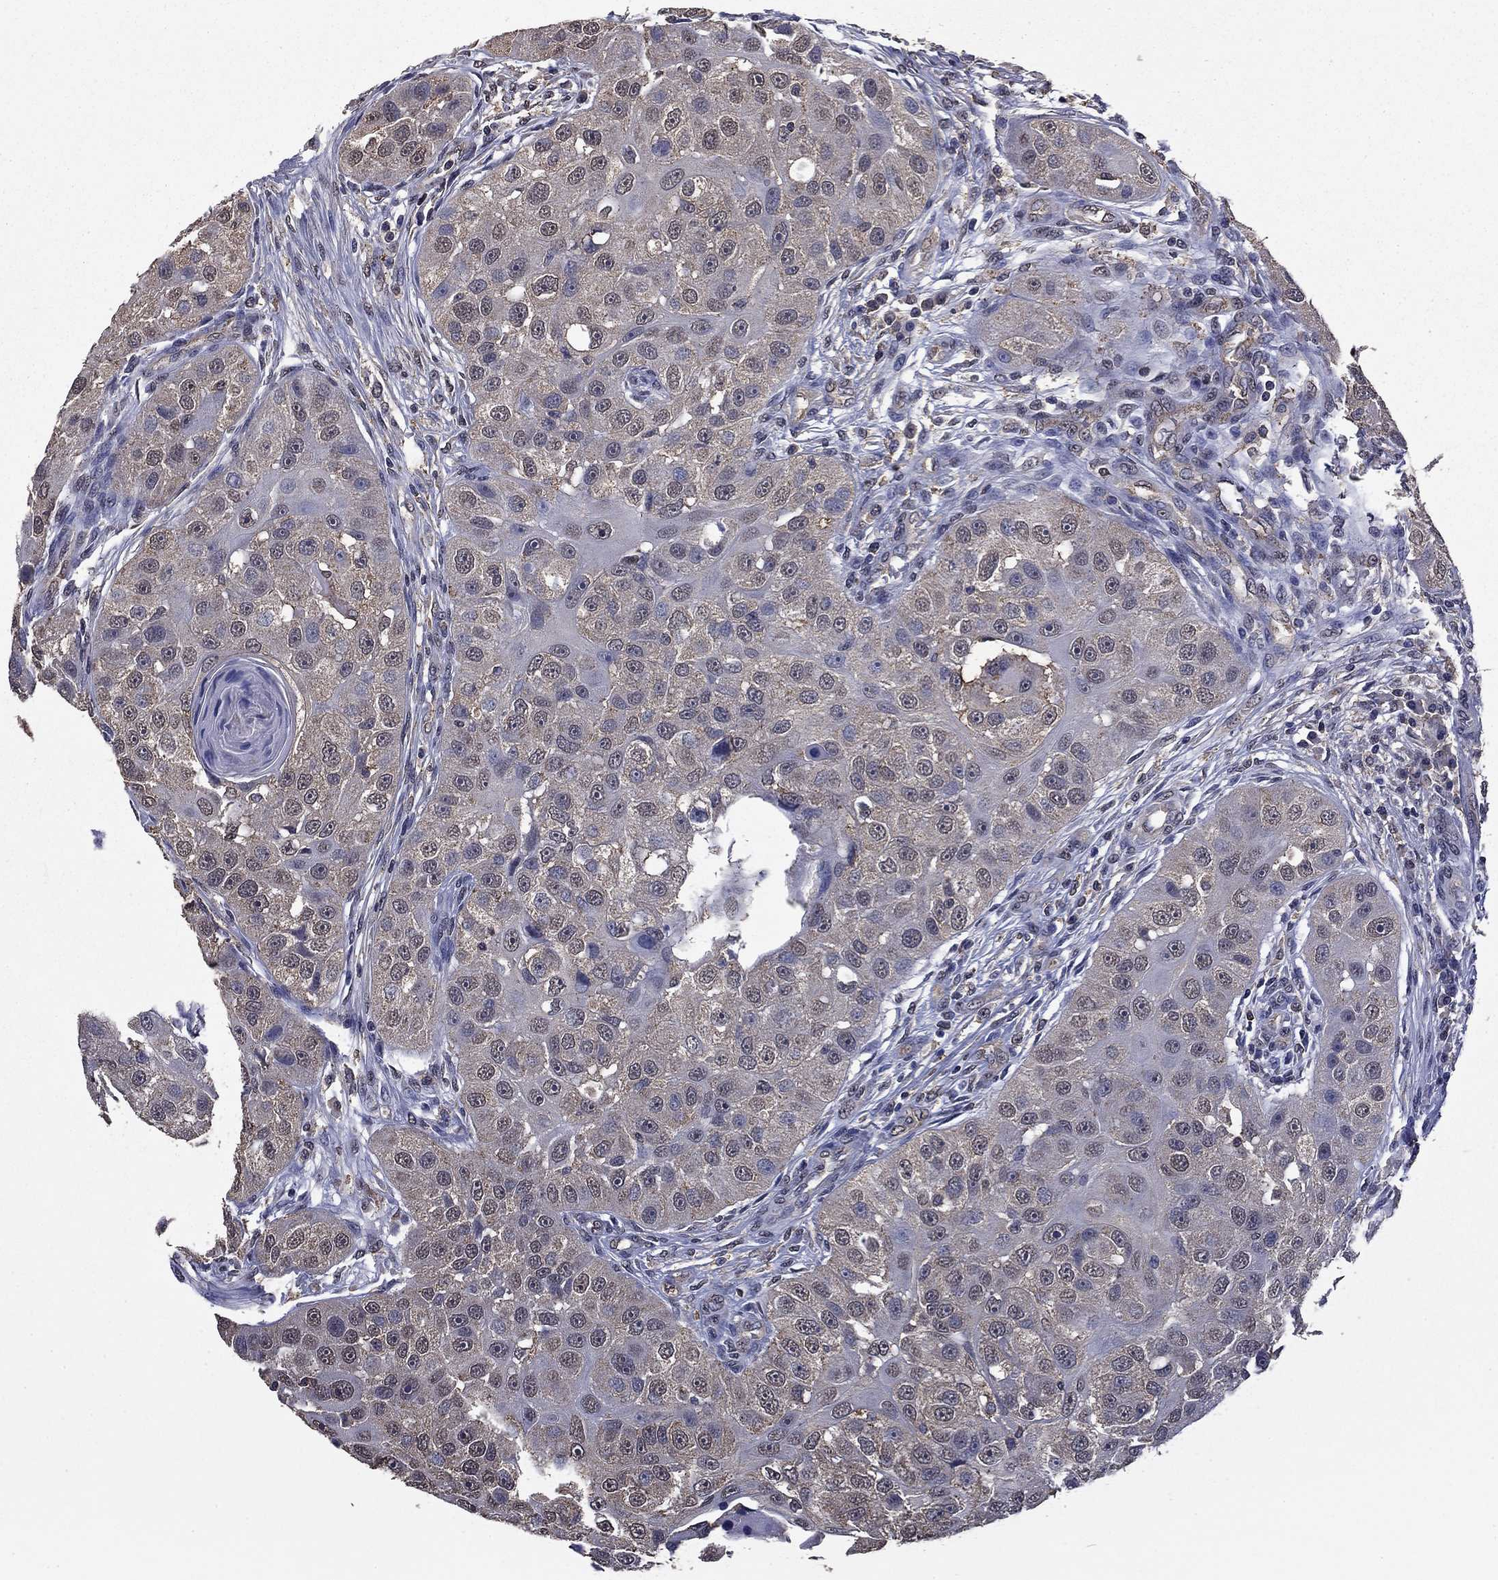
{"staining": {"intensity": "negative", "quantity": "none", "location": "none"}, "tissue": "head and neck cancer", "cell_type": "Tumor cells", "image_type": "cancer", "snomed": [{"axis": "morphology", "description": "Normal tissue, NOS"}, {"axis": "morphology", "description": "Squamous cell carcinoma, NOS"}, {"axis": "topography", "description": "Skeletal muscle"}, {"axis": "topography", "description": "Head-Neck"}], "caption": "Immunohistochemistry (IHC) photomicrograph of neoplastic tissue: human head and neck cancer (squamous cell carcinoma) stained with DAB shows no significant protein positivity in tumor cells.", "gene": "MFAP3L", "patient": {"sex": "male", "age": 51}}